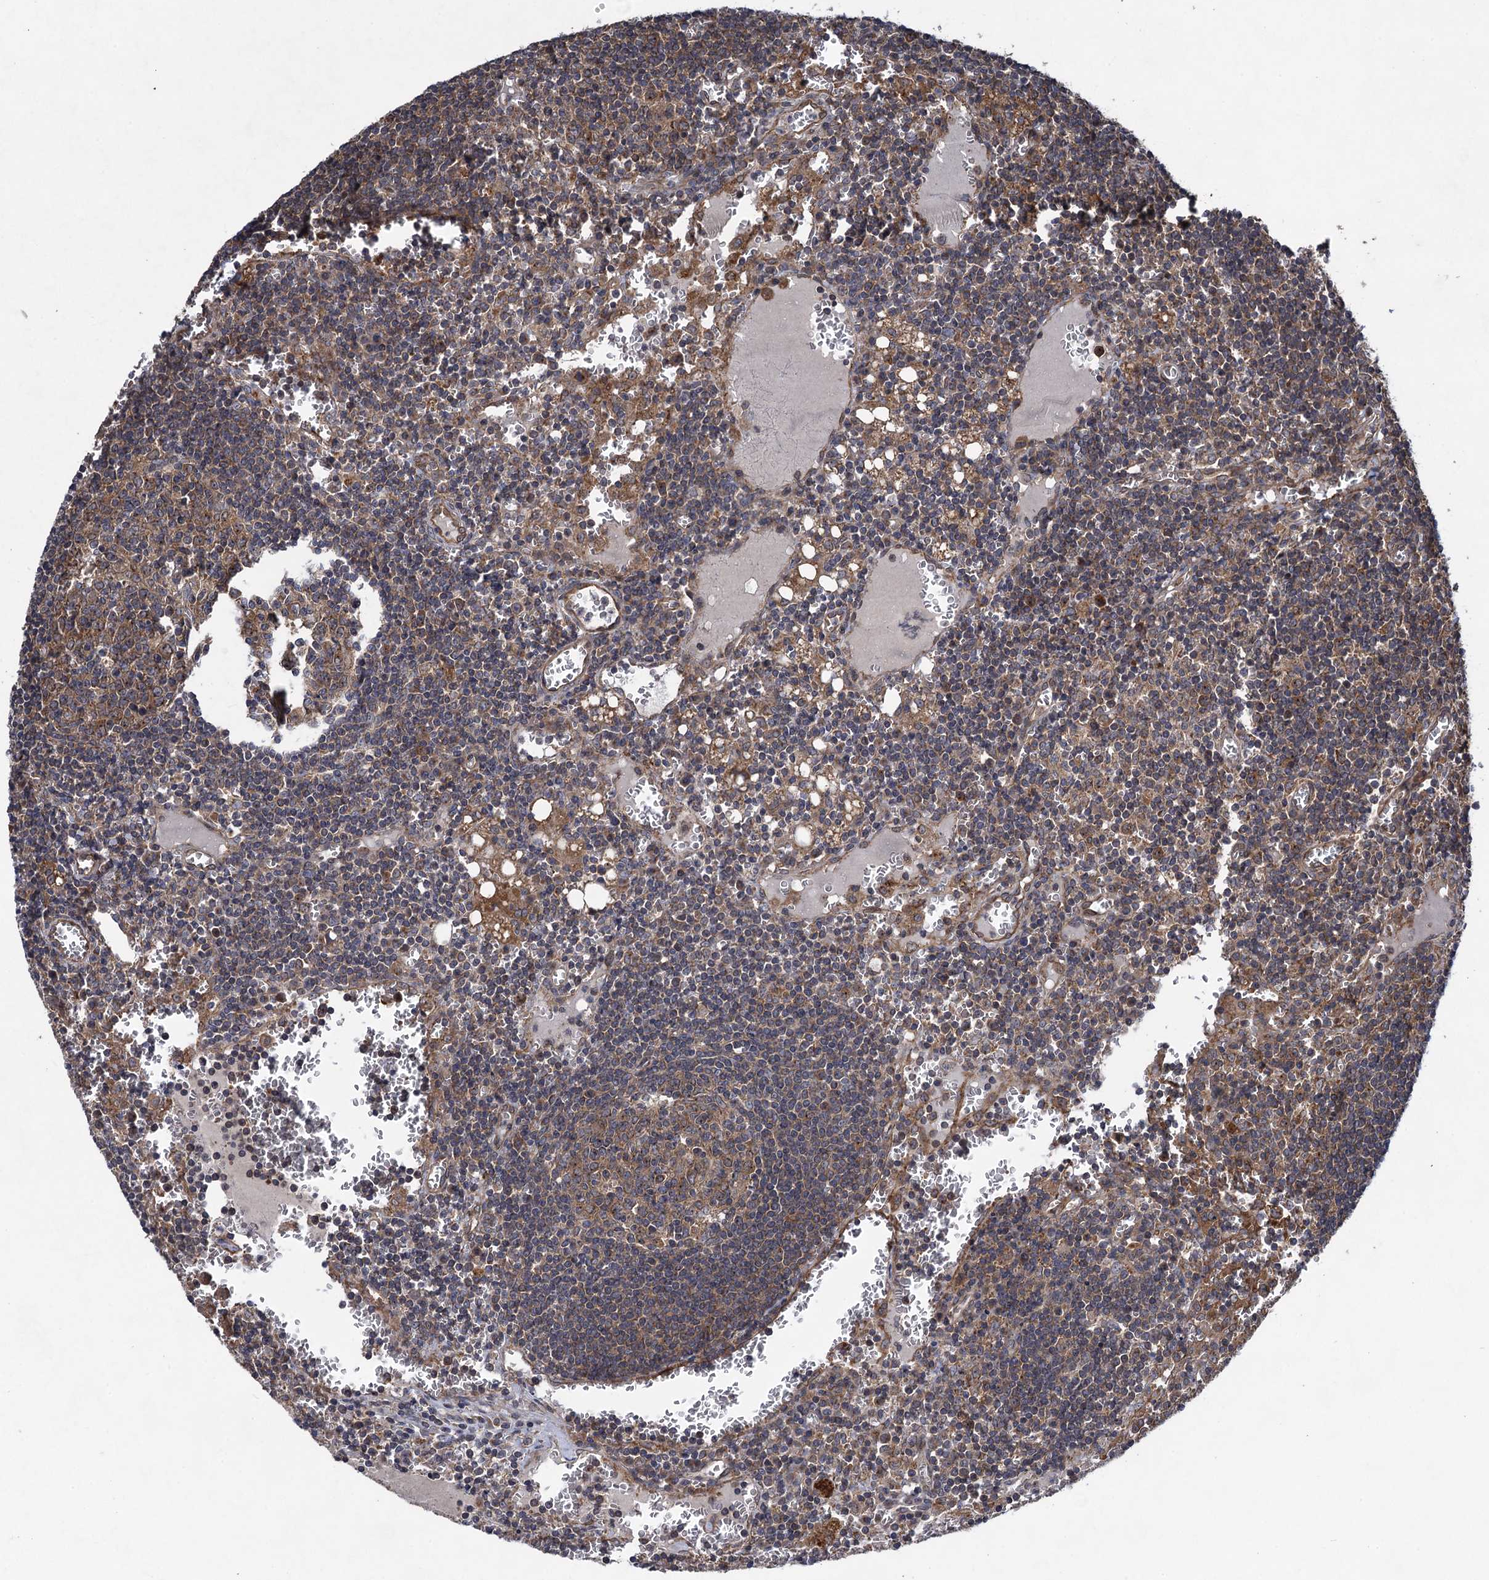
{"staining": {"intensity": "moderate", "quantity": ">75%", "location": "cytoplasmic/membranous"}, "tissue": "lymph node", "cell_type": "Germinal center cells", "image_type": "normal", "snomed": [{"axis": "morphology", "description": "Normal tissue, NOS"}, {"axis": "topography", "description": "Lymph node"}], "caption": "Immunohistochemistry (IHC) staining of benign lymph node, which shows medium levels of moderate cytoplasmic/membranous staining in about >75% of germinal center cells indicating moderate cytoplasmic/membranous protein staining. The staining was performed using DAB (brown) for protein detection and nuclei were counterstained in hematoxylin (blue).", "gene": "HAUS1", "patient": {"sex": "female", "age": 73}}